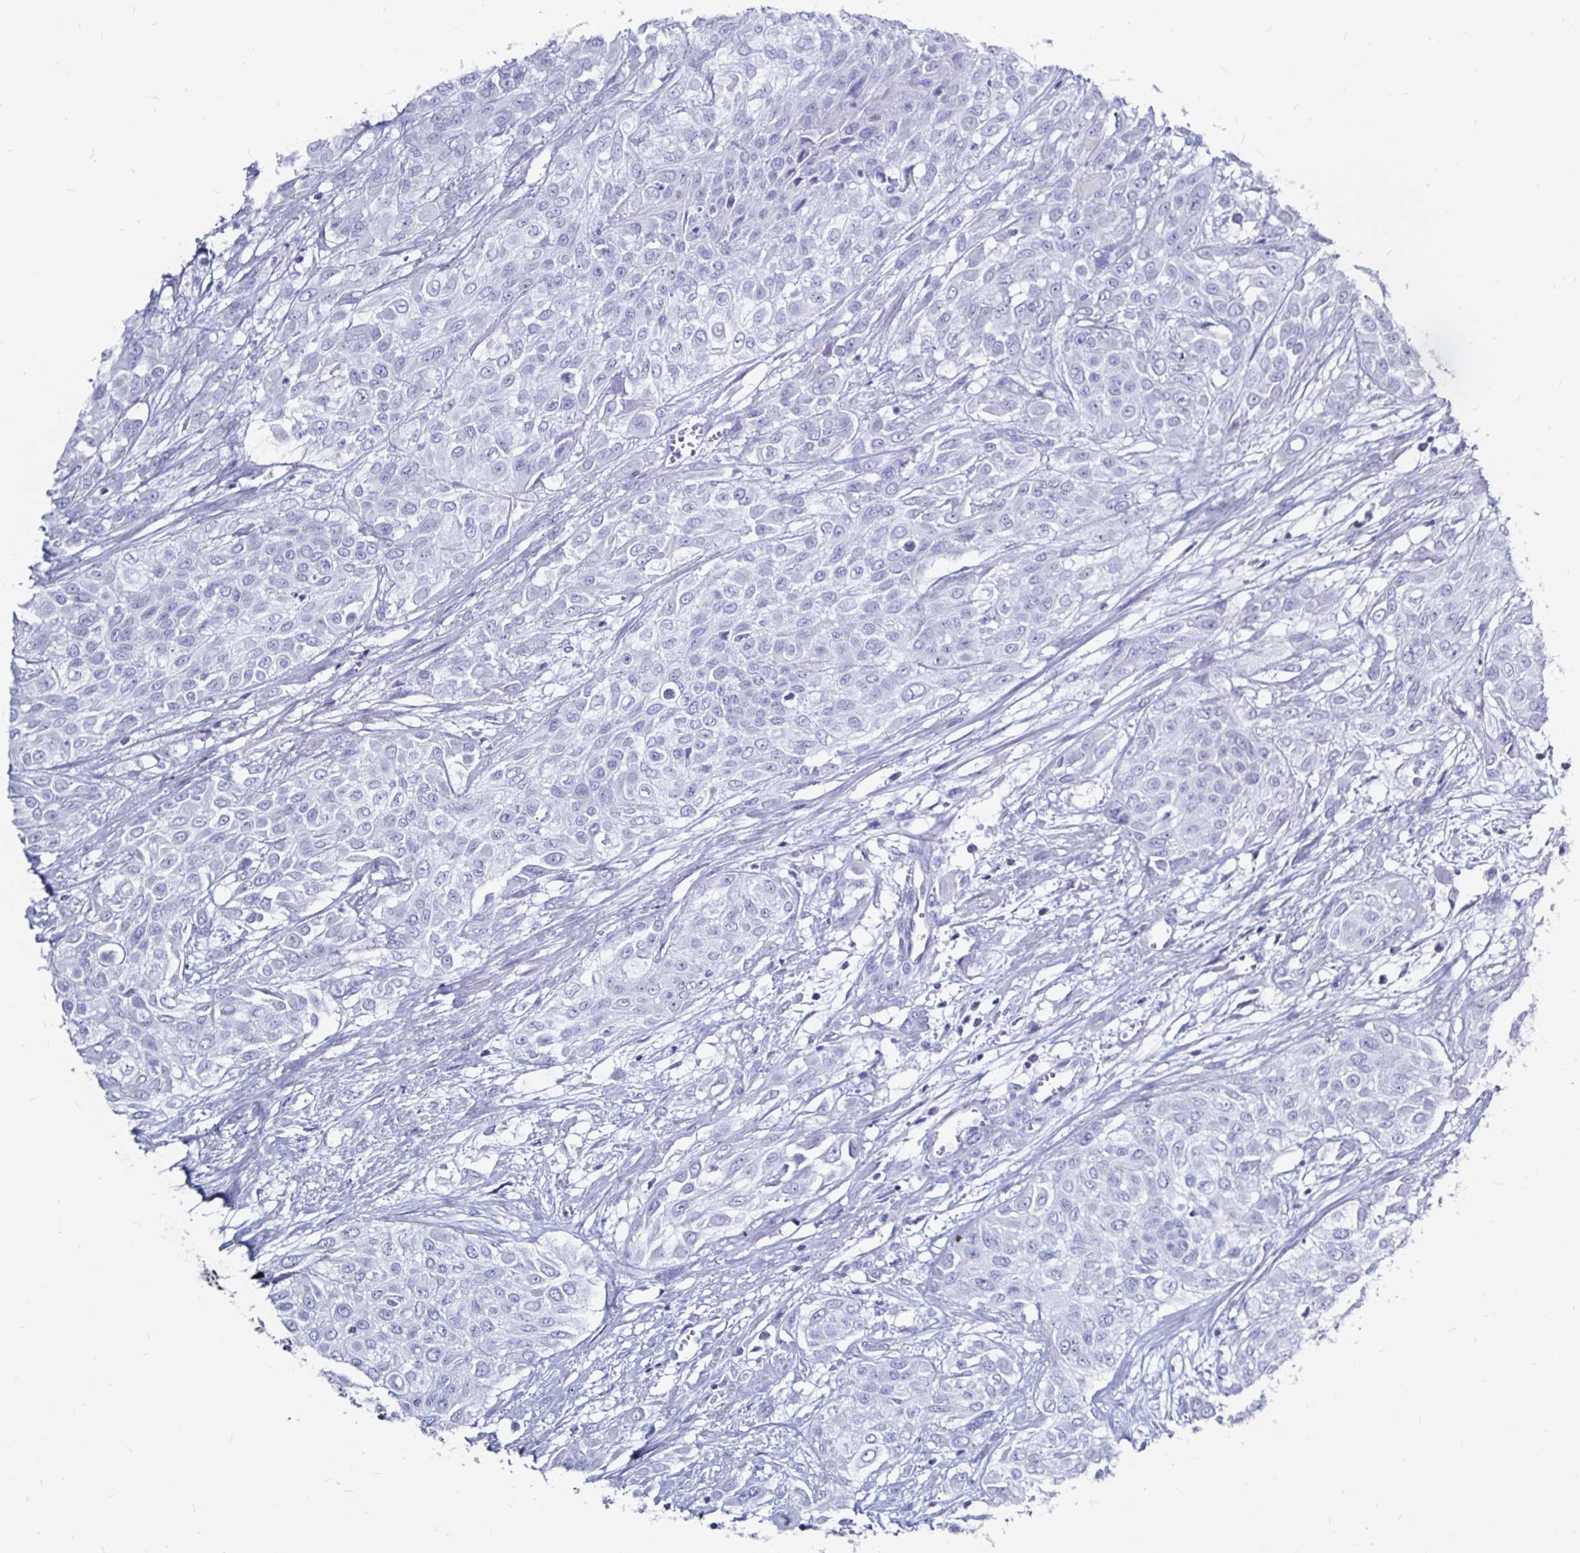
{"staining": {"intensity": "negative", "quantity": "none", "location": "none"}, "tissue": "urothelial cancer", "cell_type": "Tumor cells", "image_type": "cancer", "snomed": [{"axis": "morphology", "description": "Urothelial carcinoma, High grade"}, {"axis": "topography", "description": "Urinary bladder"}], "caption": "Immunohistochemistry histopathology image of neoplastic tissue: human urothelial carcinoma (high-grade) stained with DAB demonstrates no significant protein positivity in tumor cells.", "gene": "LUZP4", "patient": {"sex": "male", "age": 57}}